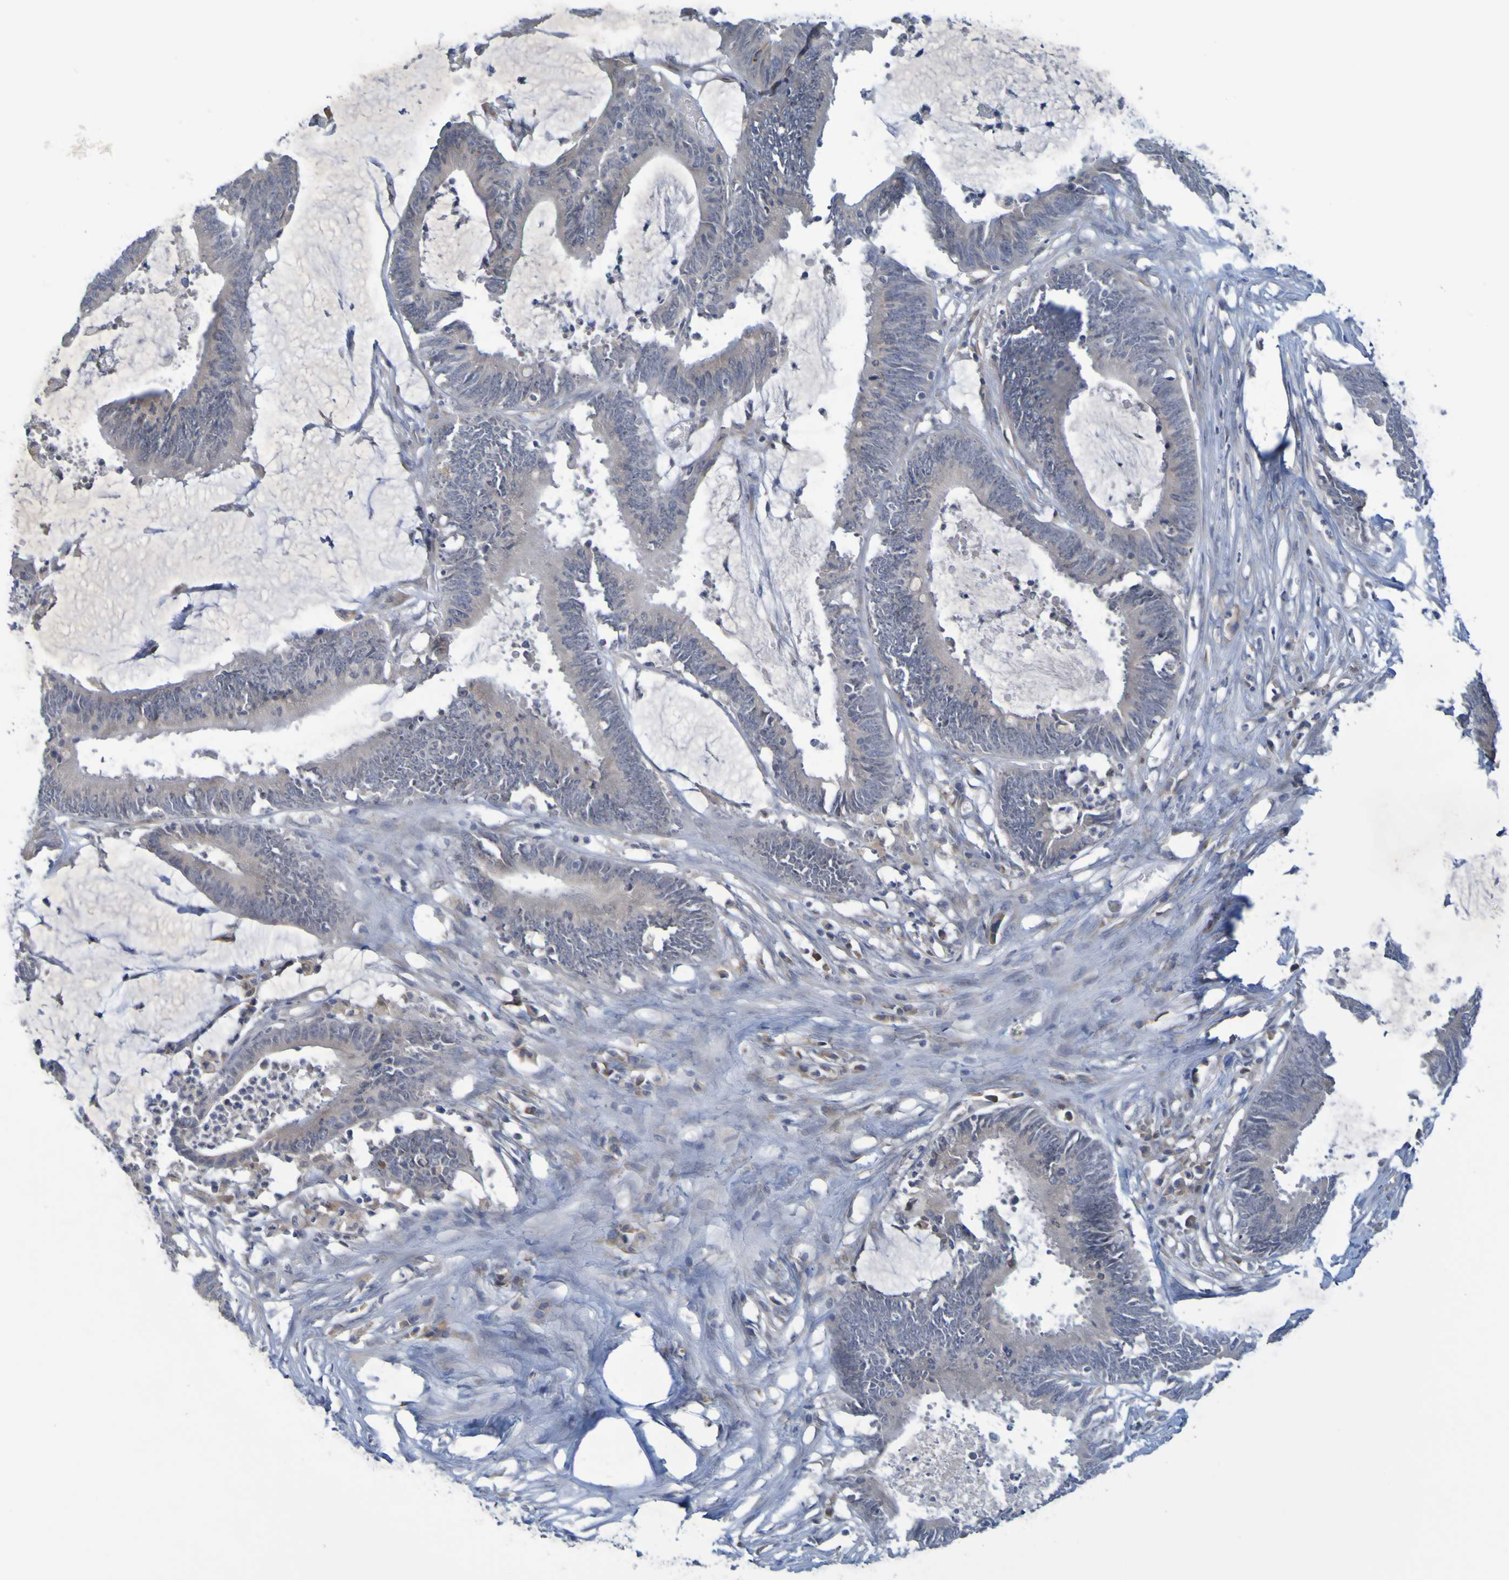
{"staining": {"intensity": "weak", "quantity": "<25%", "location": "cytoplasmic/membranous"}, "tissue": "colorectal cancer", "cell_type": "Tumor cells", "image_type": "cancer", "snomed": [{"axis": "morphology", "description": "Adenocarcinoma, NOS"}, {"axis": "topography", "description": "Rectum"}], "caption": "Tumor cells are negative for protein expression in human colorectal adenocarcinoma. (Stains: DAB IHC with hematoxylin counter stain, Microscopy: brightfield microscopy at high magnification).", "gene": "LILRB5", "patient": {"sex": "female", "age": 66}}